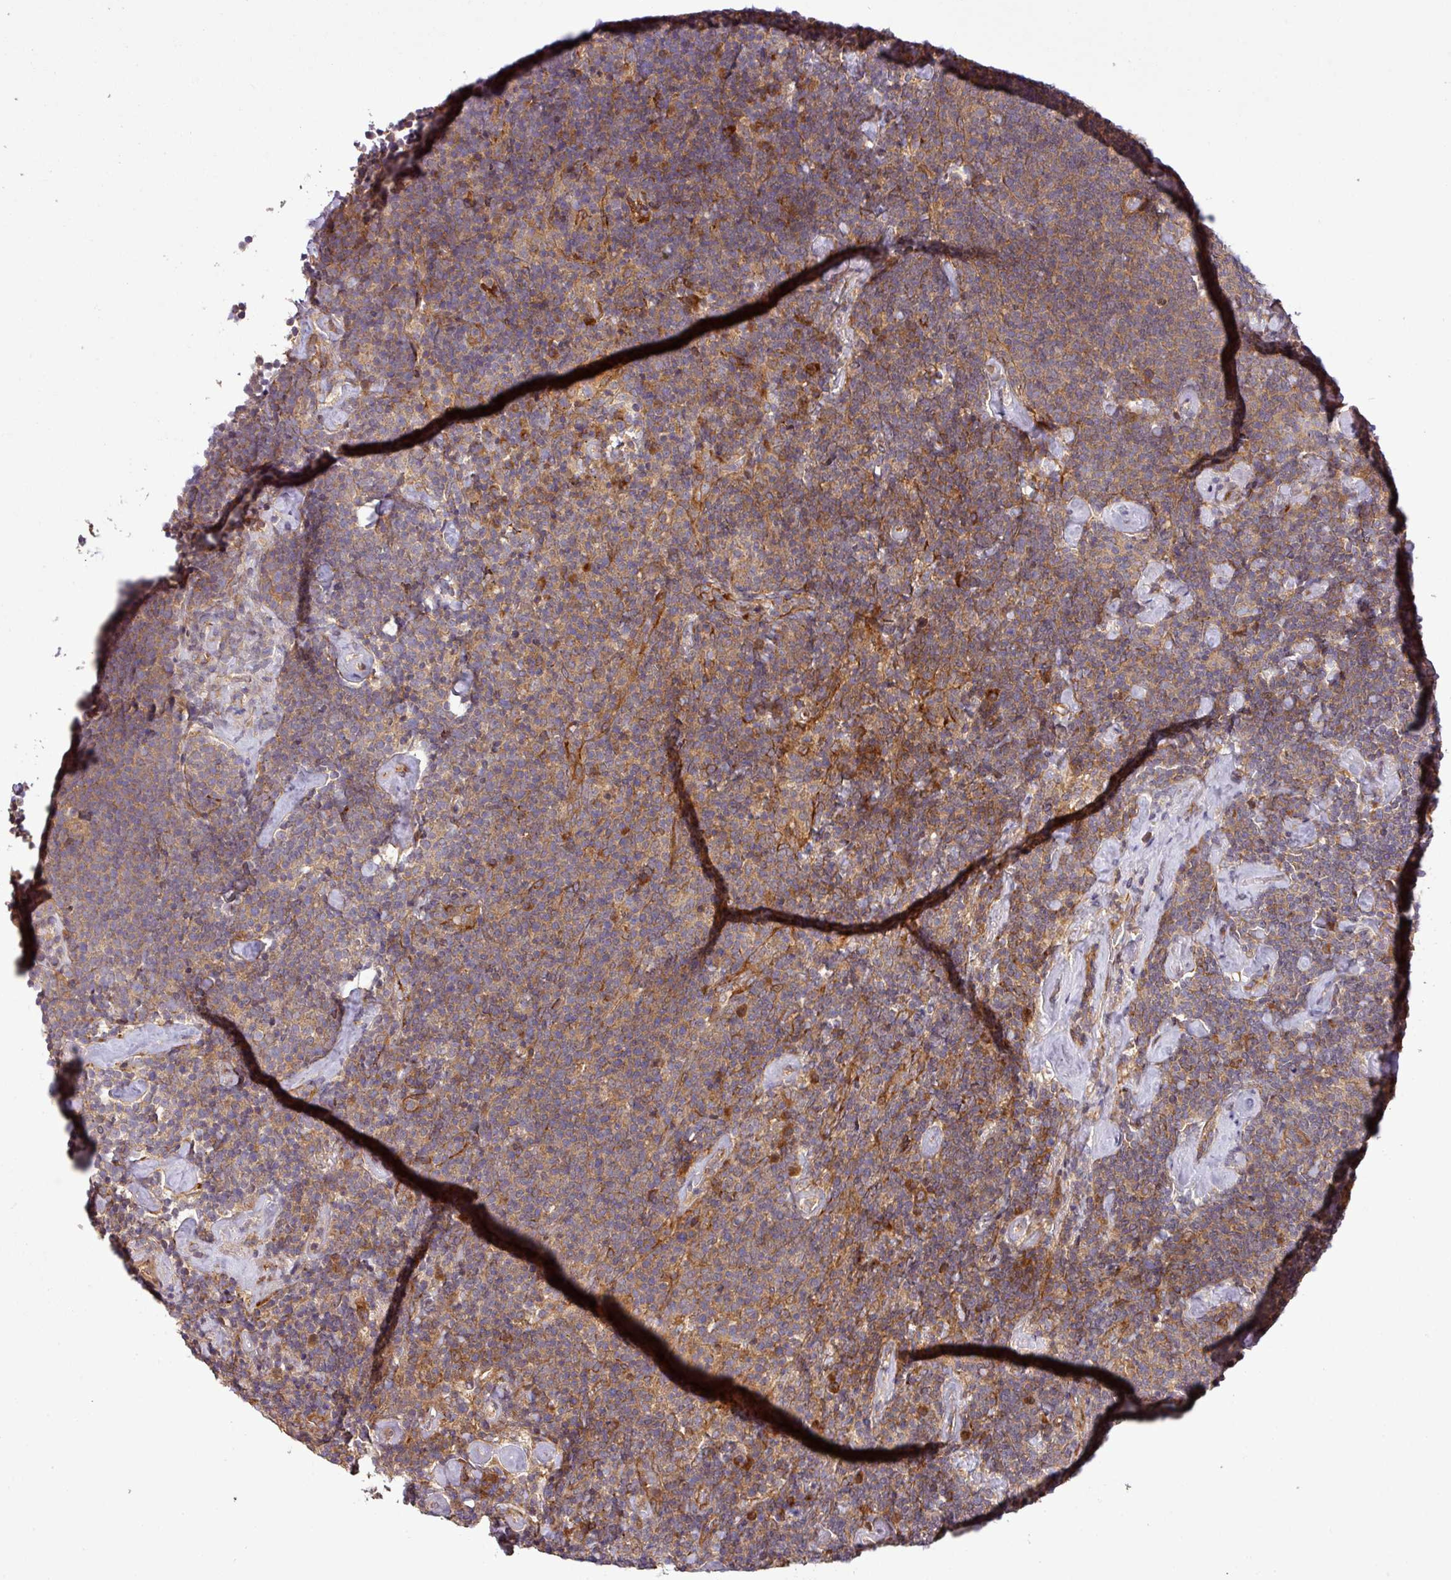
{"staining": {"intensity": "weak", "quantity": ">75%", "location": "cytoplasmic/membranous"}, "tissue": "lymphoma", "cell_type": "Tumor cells", "image_type": "cancer", "snomed": [{"axis": "morphology", "description": "Malignant lymphoma, non-Hodgkin's type, High grade"}, {"axis": "topography", "description": "Lymph node"}], "caption": "IHC (DAB (3,3'-diaminobenzidine)) staining of human malignant lymphoma, non-Hodgkin's type (high-grade) reveals weak cytoplasmic/membranous protein positivity in approximately >75% of tumor cells. The protein is shown in brown color, while the nuclei are stained blue.", "gene": "ART1", "patient": {"sex": "male", "age": 61}}